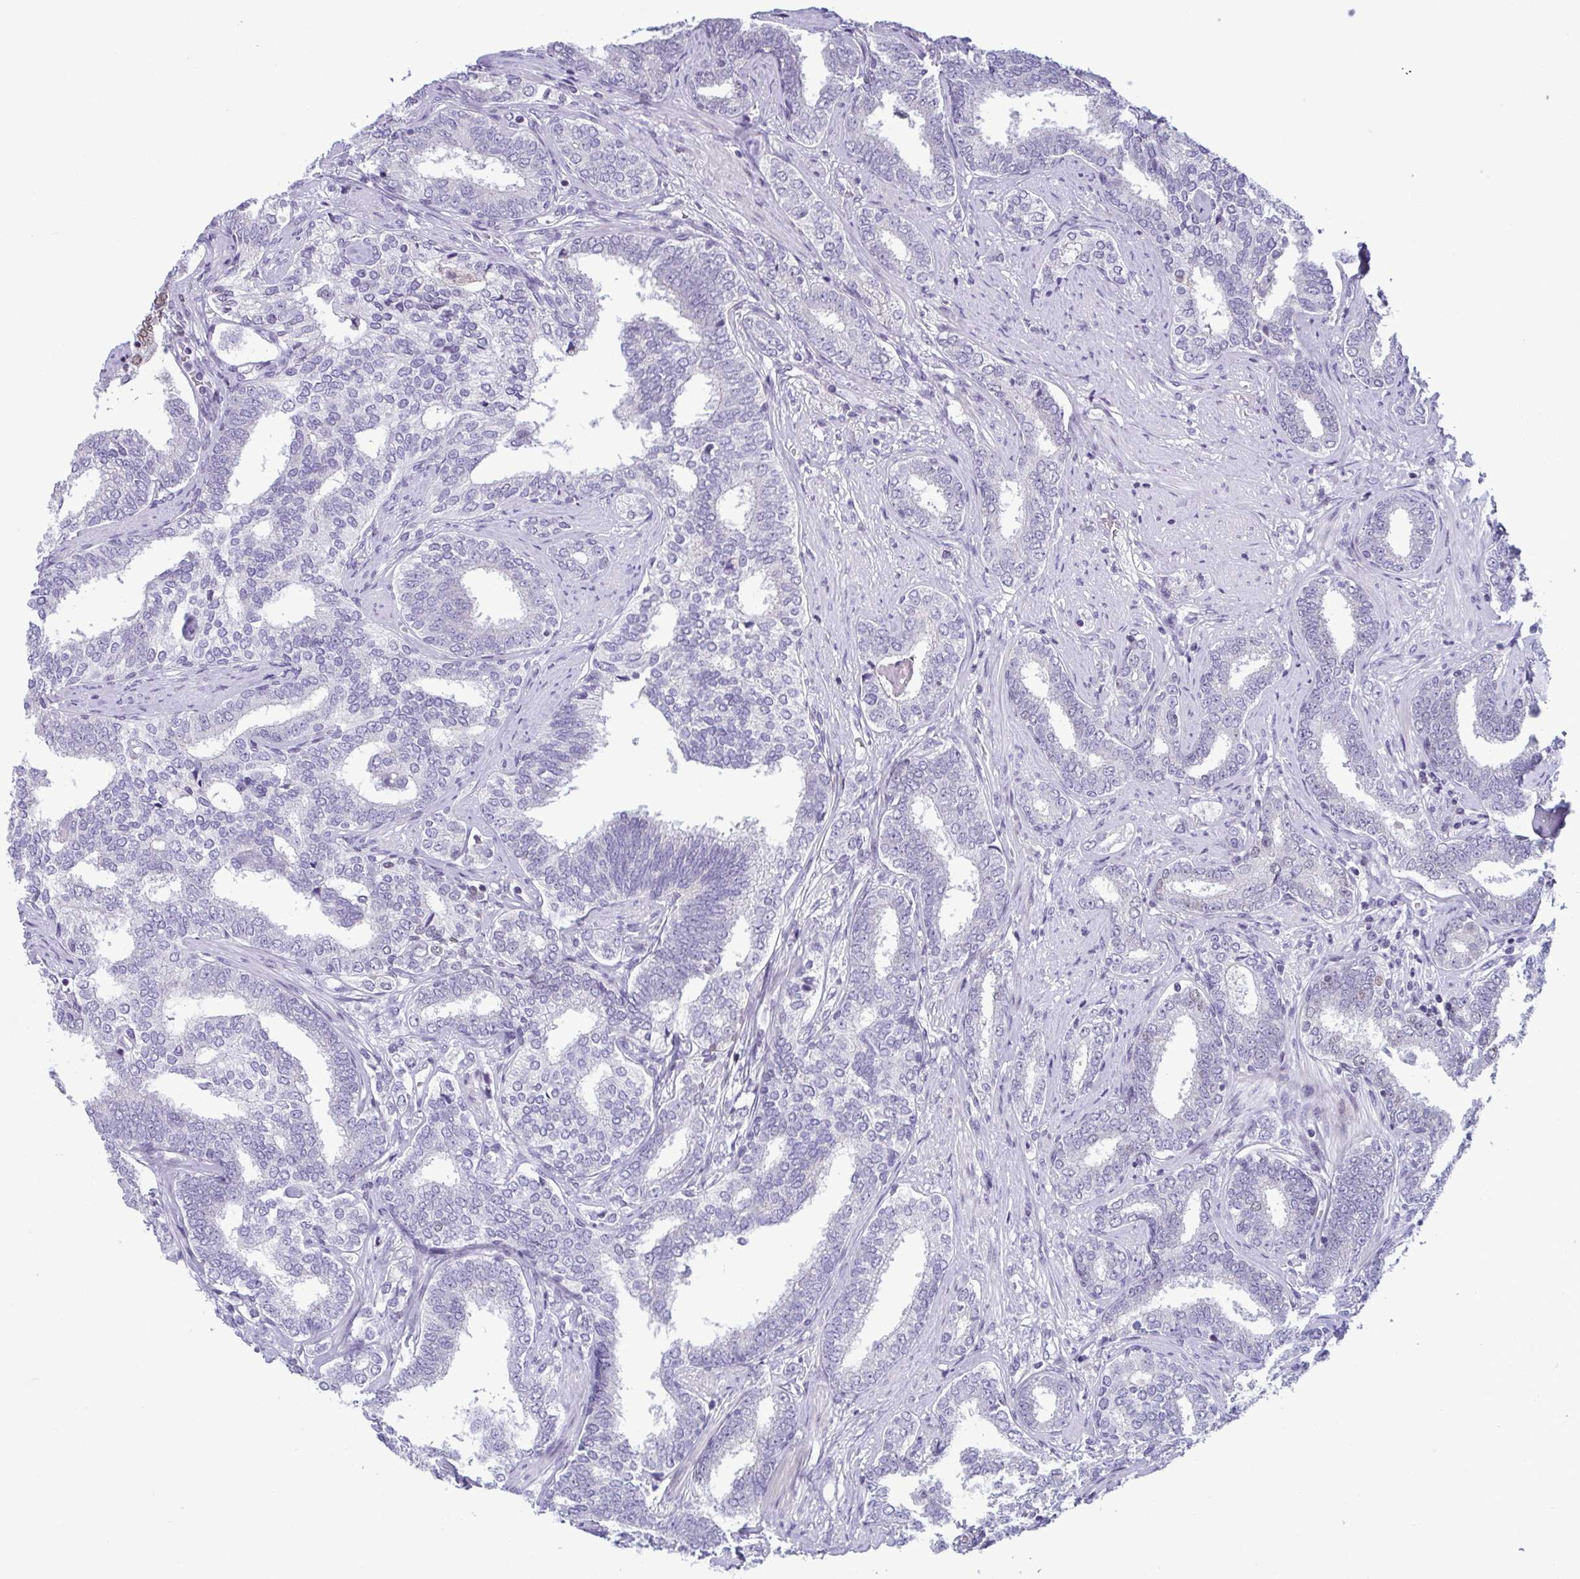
{"staining": {"intensity": "negative", "quantity": "none", "location": "none"}, "tissue": "prostate cancer", "cell_type": "Tumor cells", "image_type": "cancer", "snomed": [{"axis": "morphology", "description": "Adenocarcinoma, High grade"}, {"axis": "topography", "description": "Prostate"}], "caption": "The photomicrograph shows no significant positivity in tumor cells of prostate adenocarcinoma (high-grade).", "gene": "IRF1", "patient": {"sex": "male", "age": 72}}